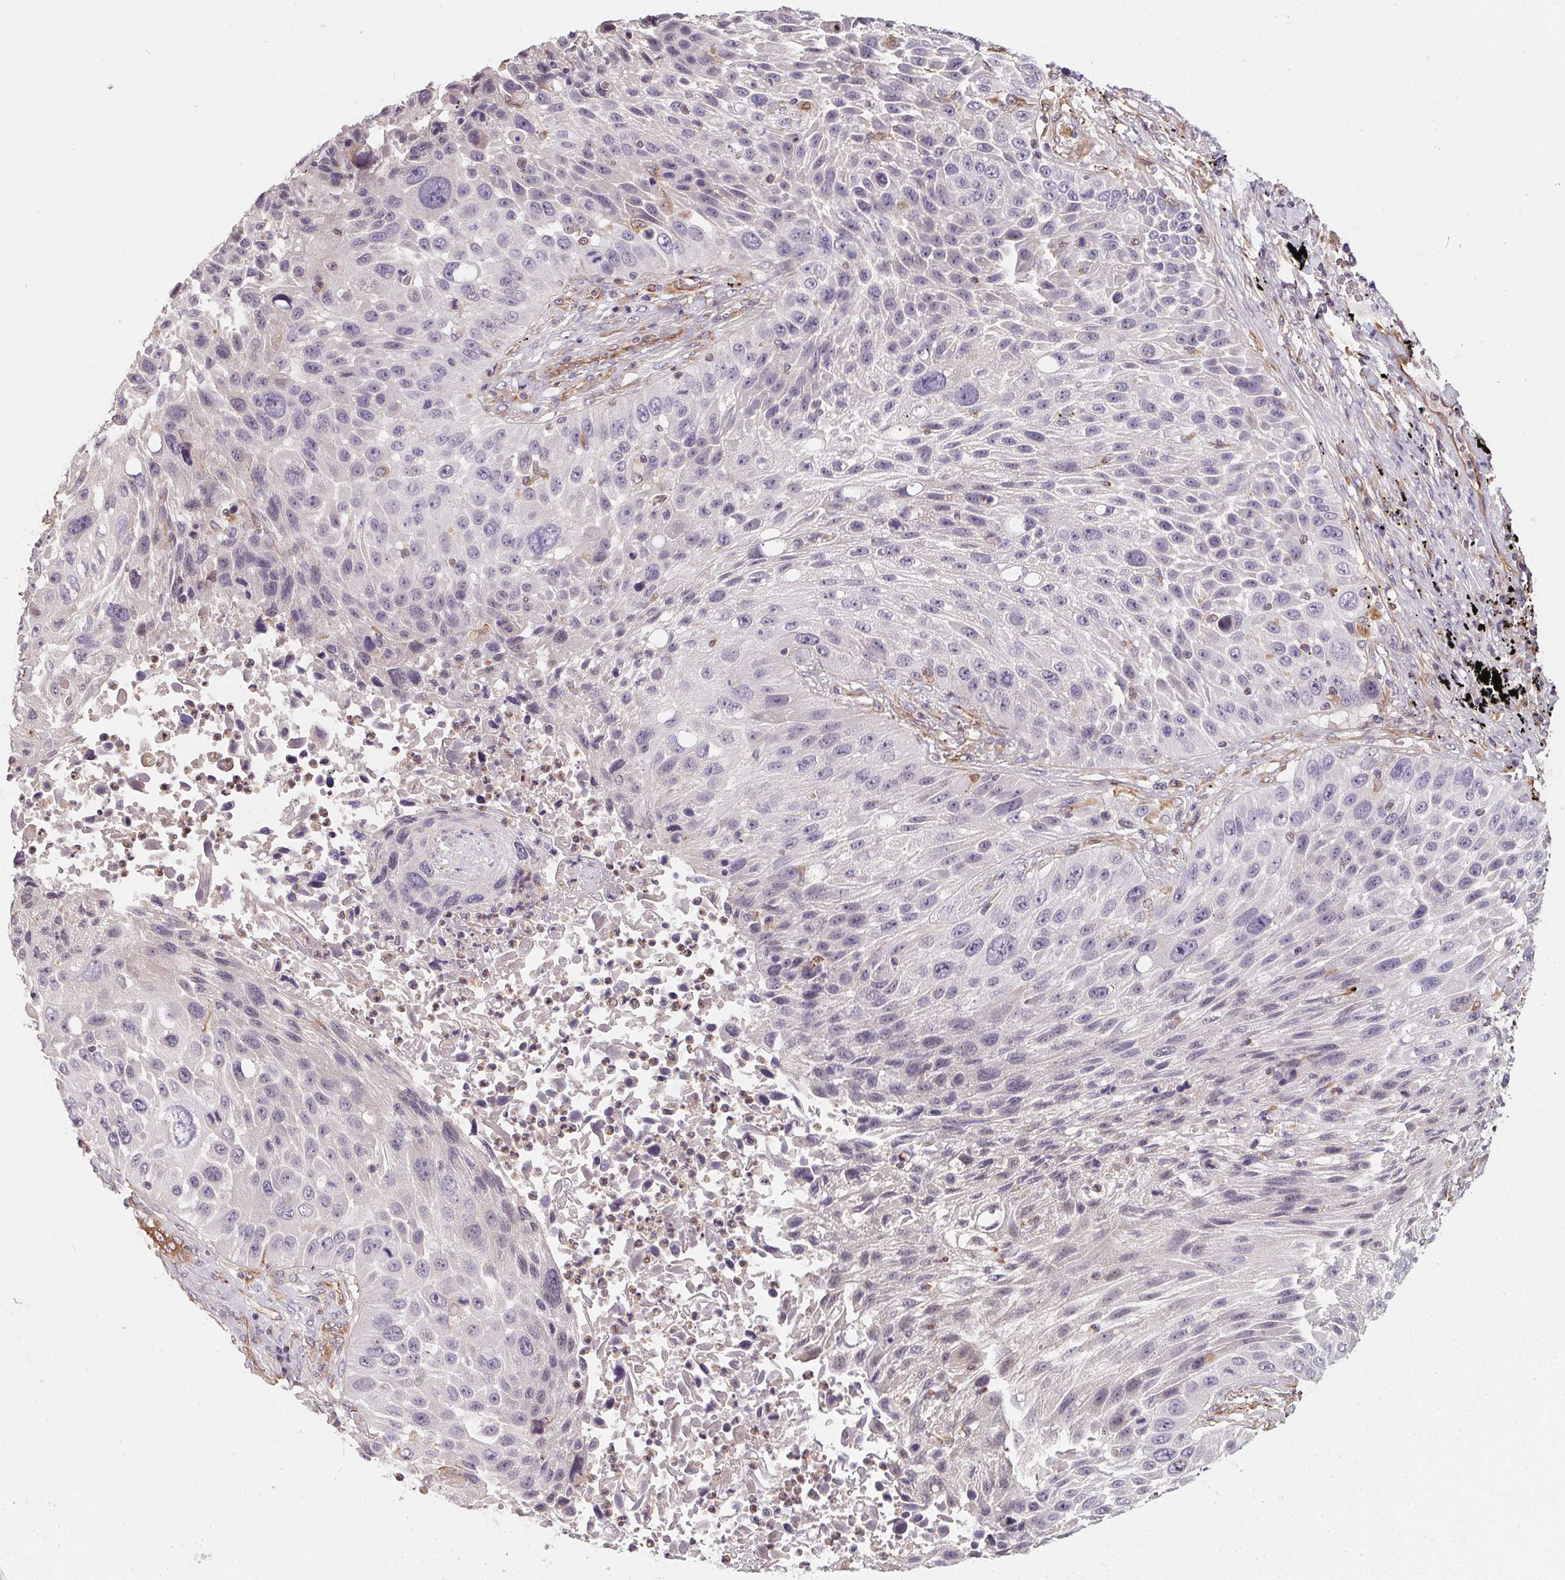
{"staining": {"intensity": "negative", "quantity": "none", "location": "none"}, "tissue": "lung cancer", "cell_type": "Tumor cells", "image_type": "cancer", "snomed": [{"axis": "morphology", "description": "Normal morphology"}, {"axis": "morphology", "description": "Squamous cell carcinoma, NOS"}, {"axis": "topography", "description": "Lymph node"}, {"axis": "topography", "description": "Lung"}], "caption": "Immunohistochemistry image of neoplastic tissue: squamous cell carcinoma (lung) stained with DAB (3,3'-diaminobenzidine) exhibits no significant protein staining in tumor cells.", "gene": "TBKBP1", "patient": {"sex": "male", "age": 67}}